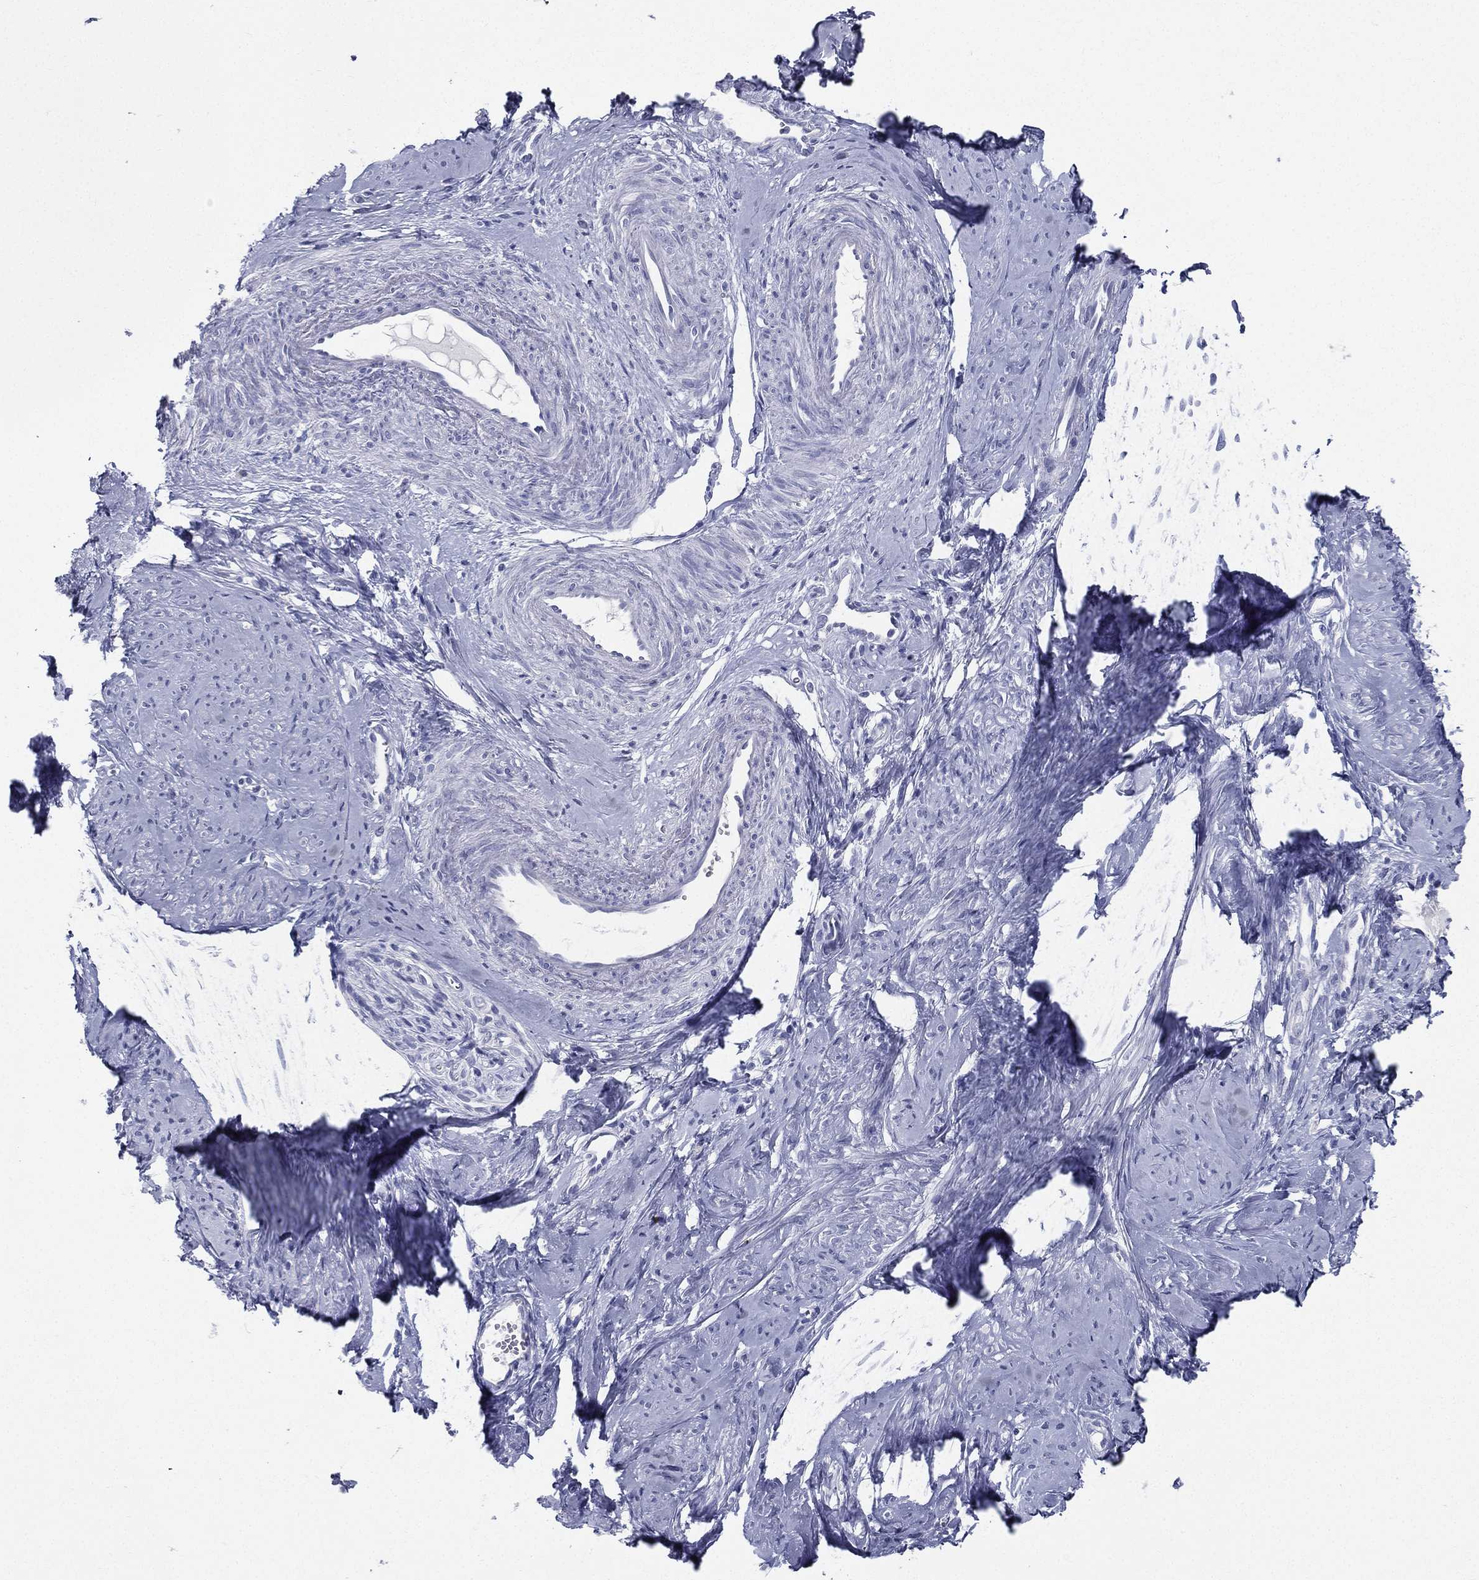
{"staining": {"intensity": "negative", "quantity": "none", "location": "none"}, "tissue": "smooth muscle", "cell_type": "Smooth muscle cells", "image_type": "normal", "snomed": [{"axis": "morphology", "description": "Normal tissue, NOS"}, {"axis": "topography", "description": "Smooth muscle"}], "caption": "The IHC histopathology image has no significant positivity in smooth muscle cells of smooth muscle. (DAB (3,3'-diaminobenzidine) immunohistochemistry visualized using brightfield microscopy, high magnification).", "gene": "DEFB121", "patient": {"sex": "female", "age": 48}}